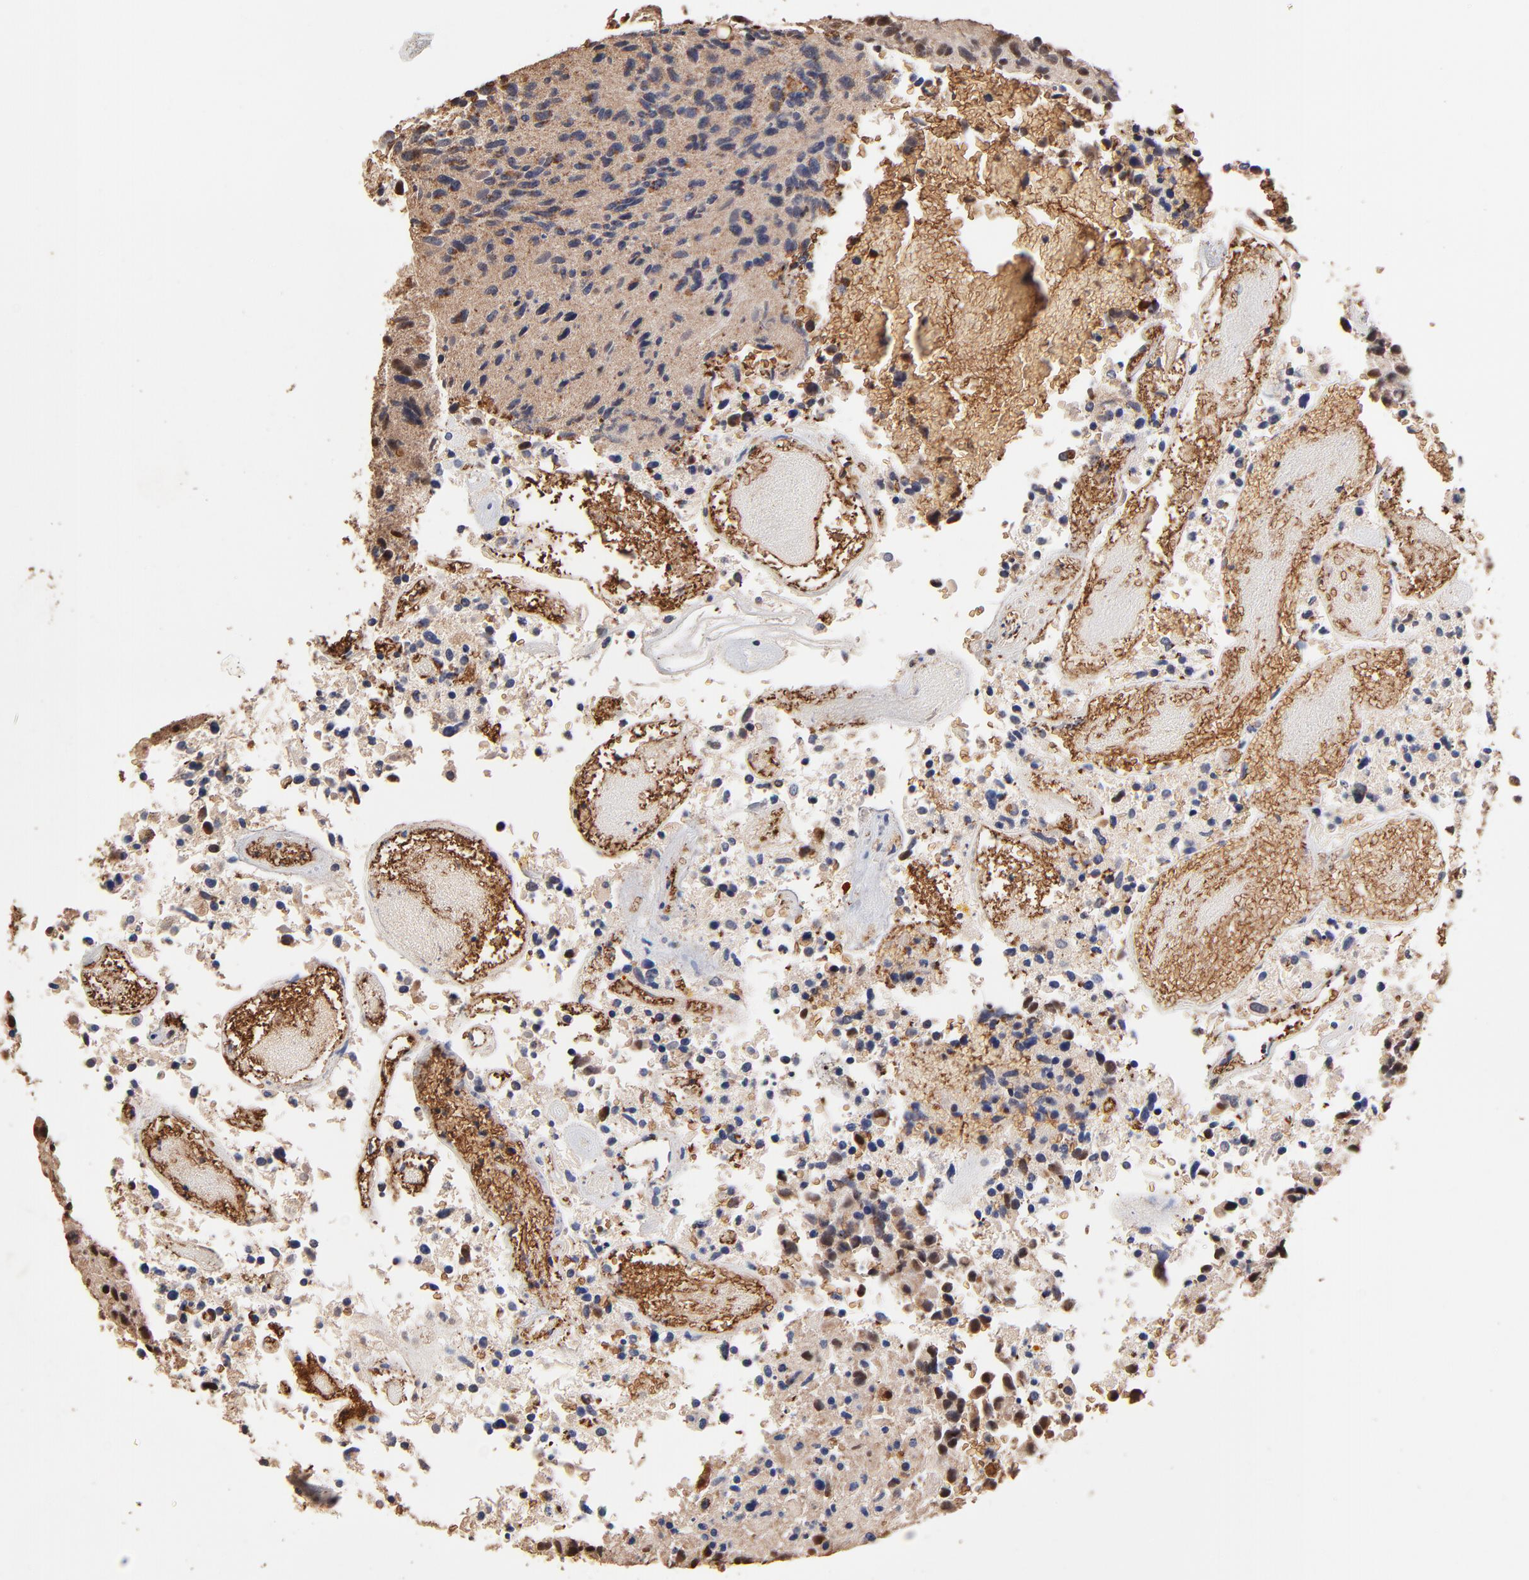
{"staining": {"intensity": "negative", "quantity": "none", "location": "none"}, "tissue": "glioma", "cell_type": "Tumor cells", "image_type": "cancer", "snomed": [{"axis": "morphology", "description": "Glioma, malignant, High grade"}, {"axis": "topography", "description": "Brain"}], "caption": "A photomicrograph of glioma stained for a protein demonstrates no brown staining in tumor cells.", "gene": "CASP1", "patient": {"sex": "male", "age": 72}}